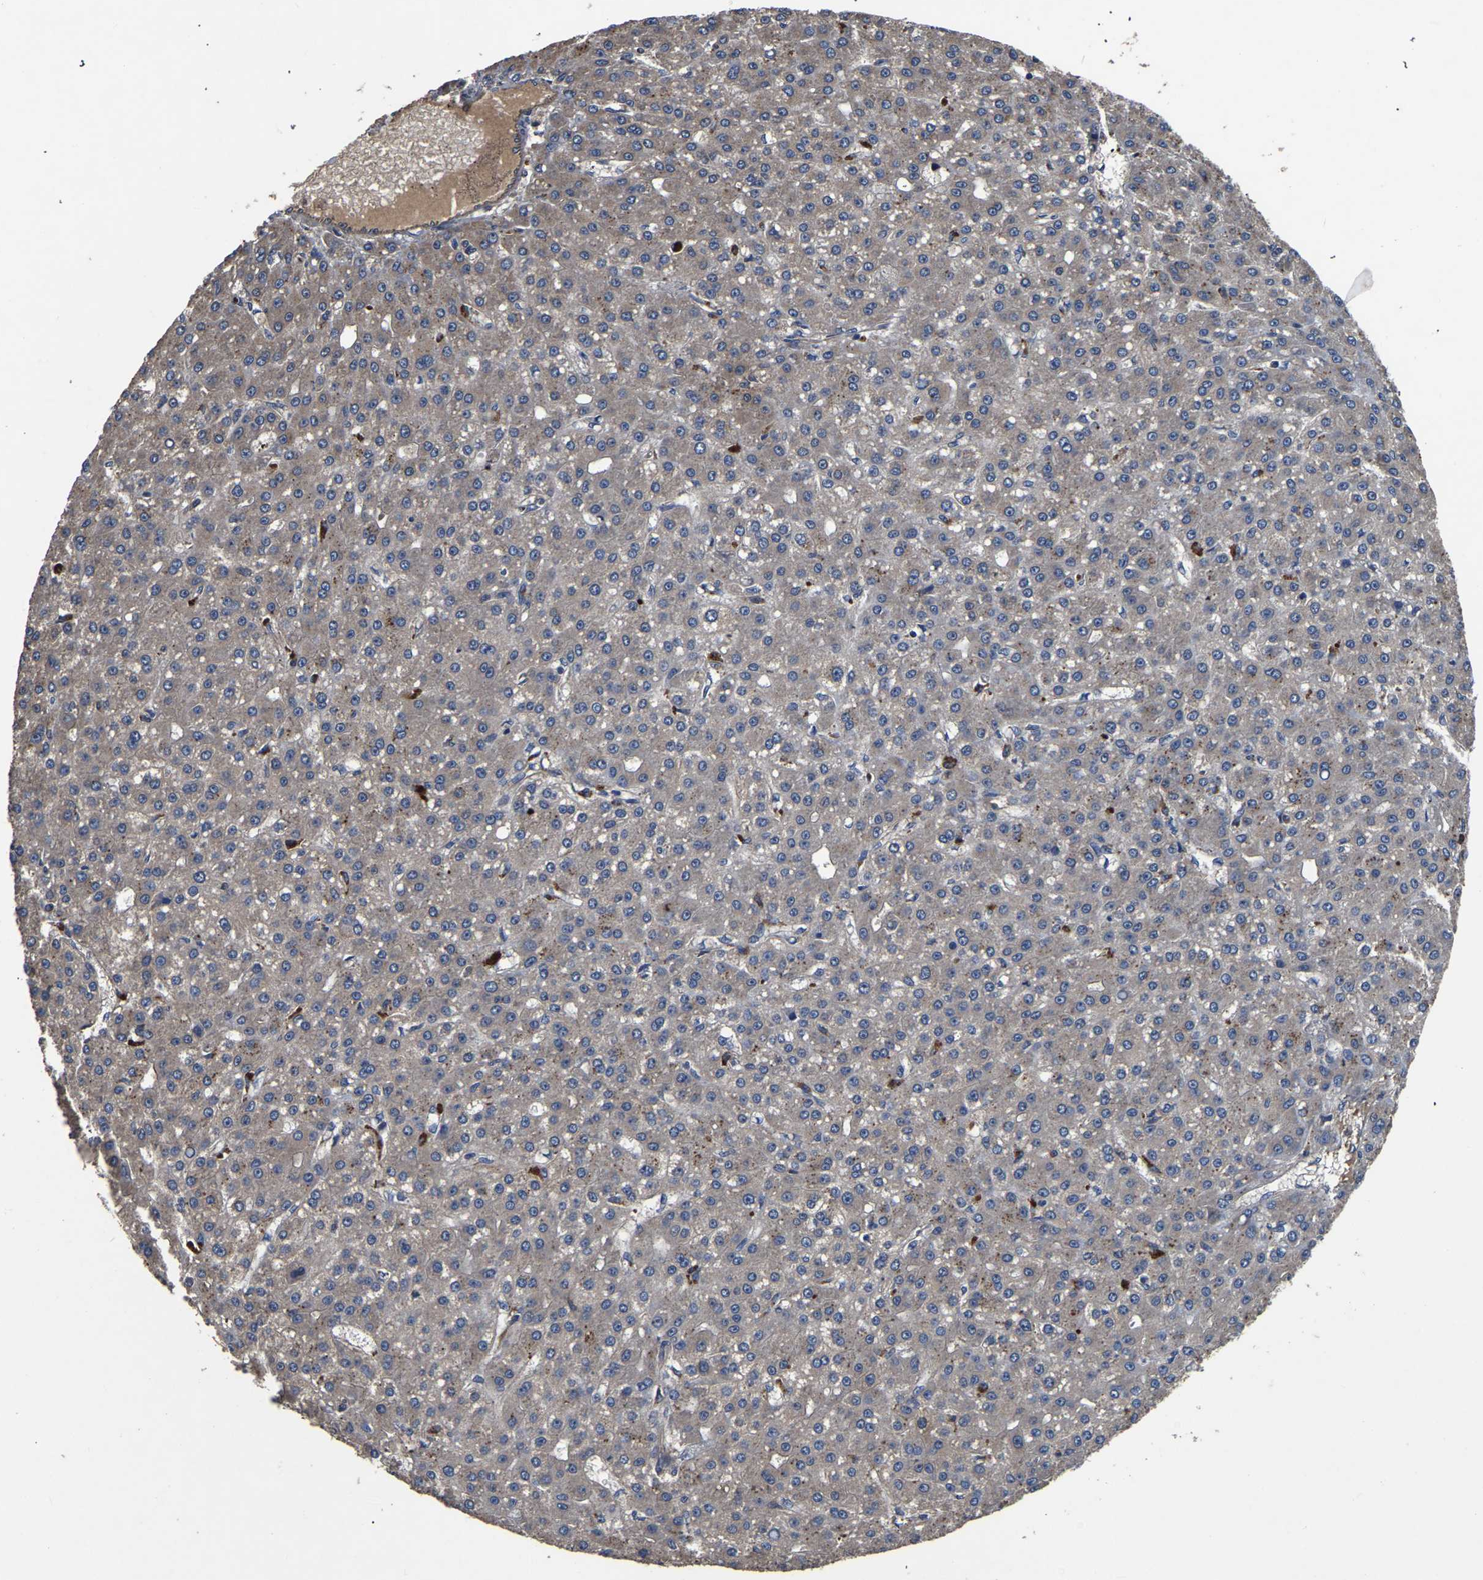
{"staining": {"intensity": "weak", "quantity": ">75%", "location": "cytoplasmic/membranous"}, "tissue": "liver cancer", "cell_type": "Tumor cells", "image_type": "cancer", "snomed": [{"axis": "morphology", "description": "Carcinoma, Hepatocellular, NOS"}, {"axis": "topography", "description": "Liver"}], "caption": "Liver cancer tissue displays weak cytoplasmic/membranous staining in about >75% of tumor cells", "gene": "CRYZL1", "patient": {"sex": "male", "age": 67}}